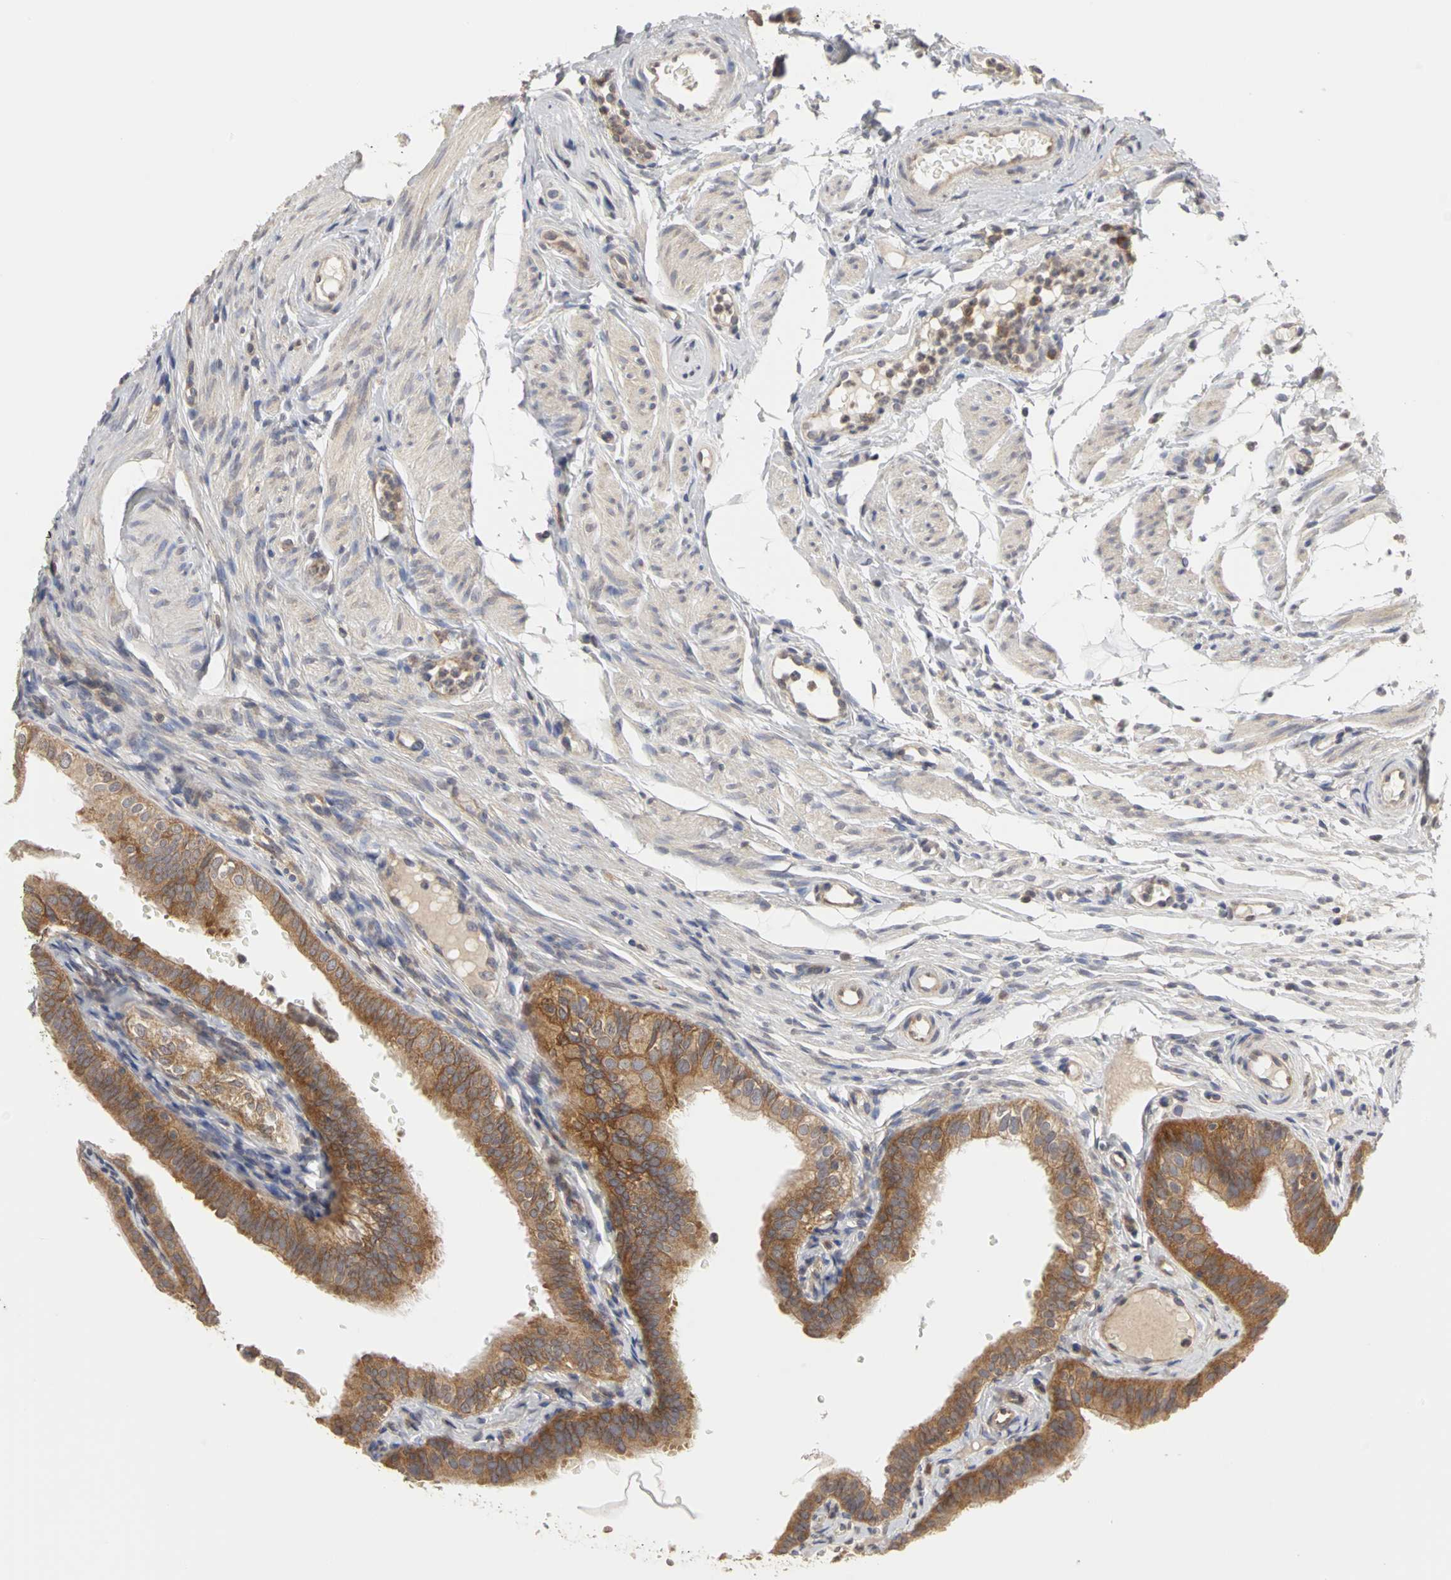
{"staining": {"intensity": "moderate", "quantity": ">75%", "location": "cytoplasmic/membranous"}, "tissue": "fallopian tube", "cell_type": "Glandular cells", "image_type": "normal", "snomed": [{"axis": "morphology", "description": "Normal tissue, NOS"}, {"axis": "morphology", "description": "Dermoid, NOS"}, {"axis": "topography", "description": "Fallopian tube"}], "caption": "This micrograph demonstrates IHC staining of normal fallopian tube, with medium moderate cytoplasmic/membranous expression in about >75% of glandular cells.", "gene": "IRAK1", "patient": {"sex": "female", "age": 33}}